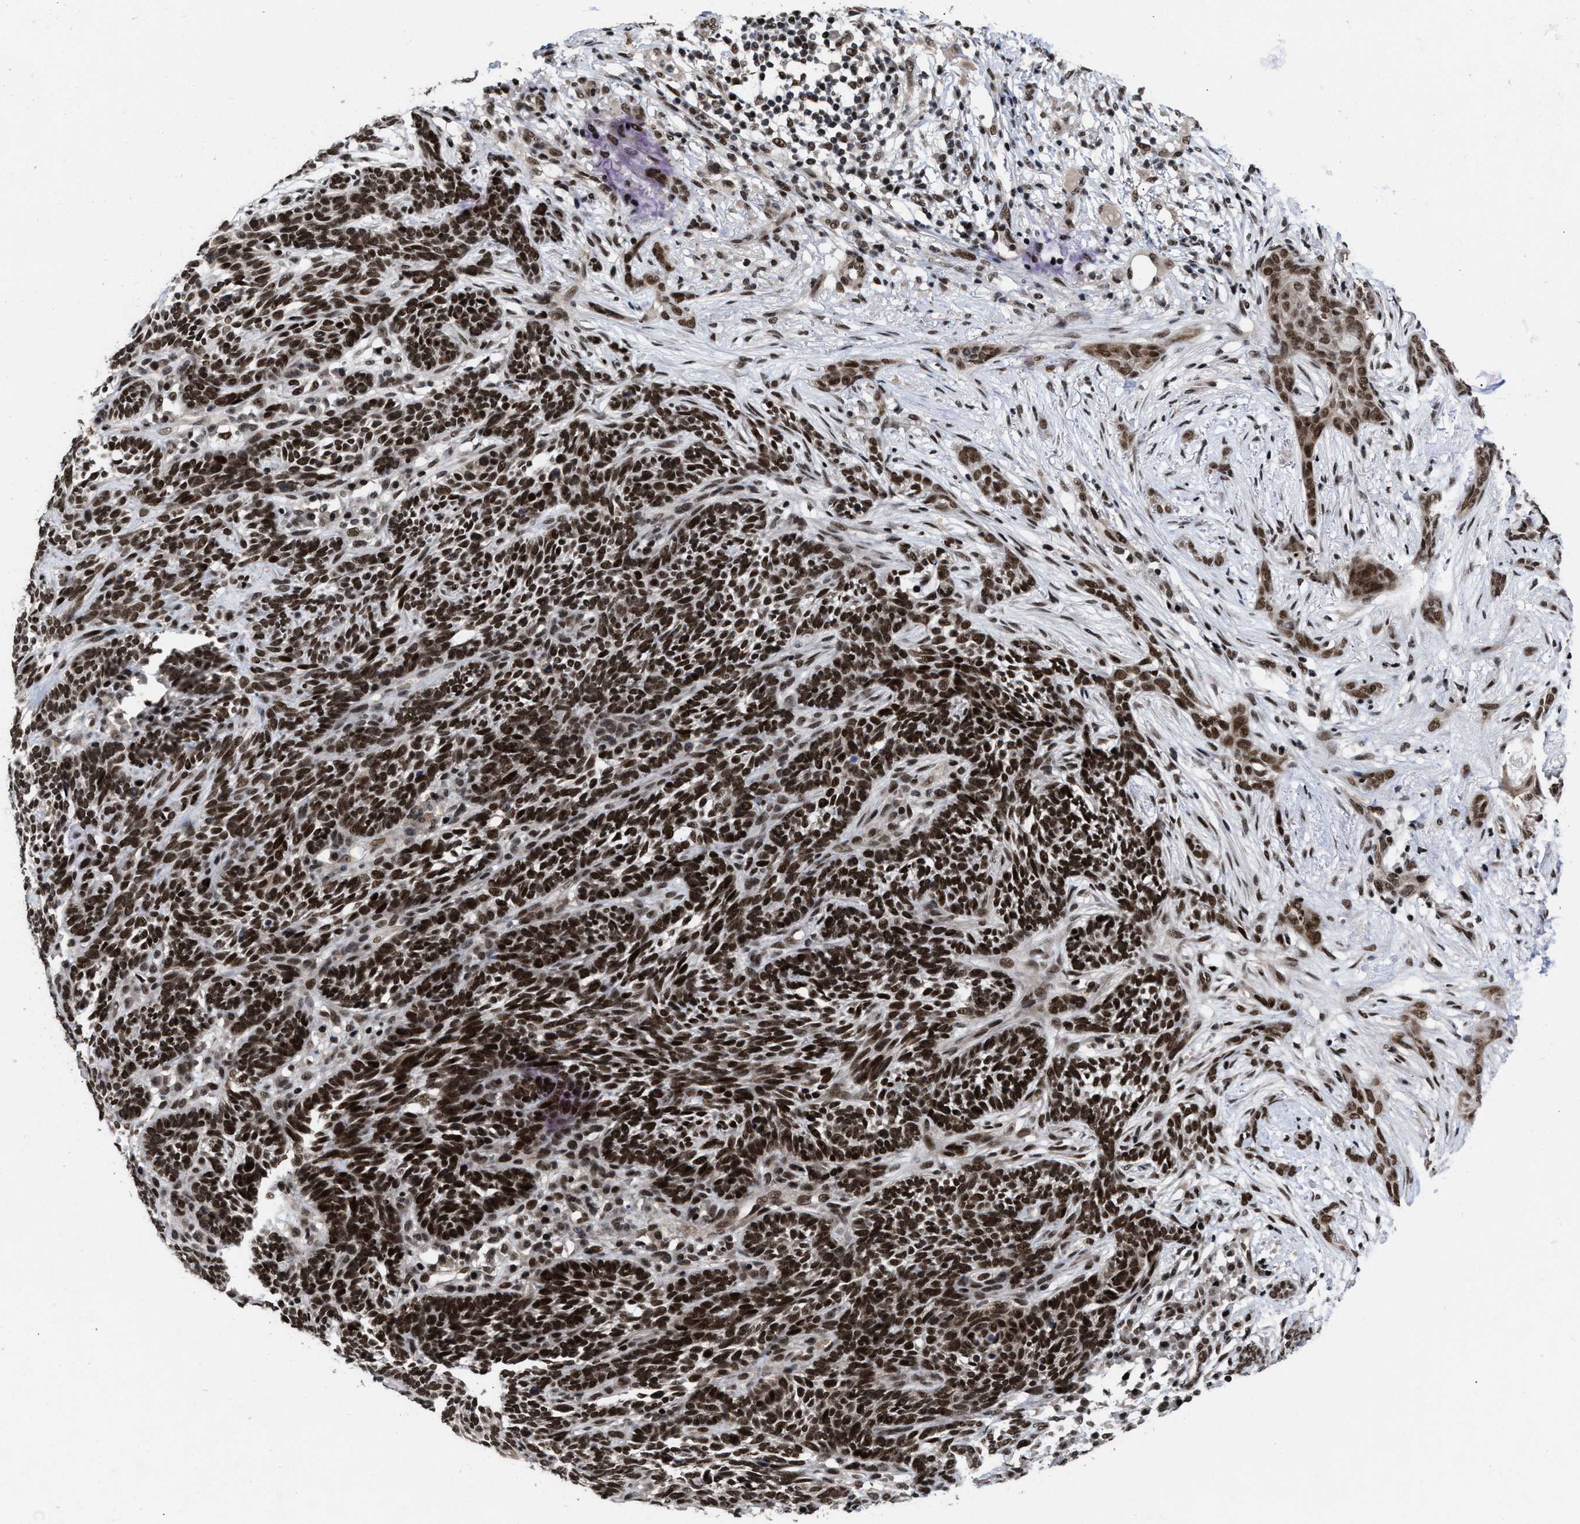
{"staining": {"intensity": "strong", "quantity": ">75%", "location": "nuclear"}, "tissue": "skin cancer", "cell_type": "Tumor cells", "image_type": "cancer", "snomed": [{"axis": "morphology", "description": "Basal cell carcinoma"}, {"axis": "morphology", "description": "Adnexal tumor, benign"}, {"axis": "topography", "description": "Skin"}], "caption": "Basal cell carcinoma (skin) tissue displays strong nuclear positivity in about >75% of tumor cells, visualized by immunohistochemistry.", "gene": "WIZ", "patient": {"sex": "female", "age": 42}}